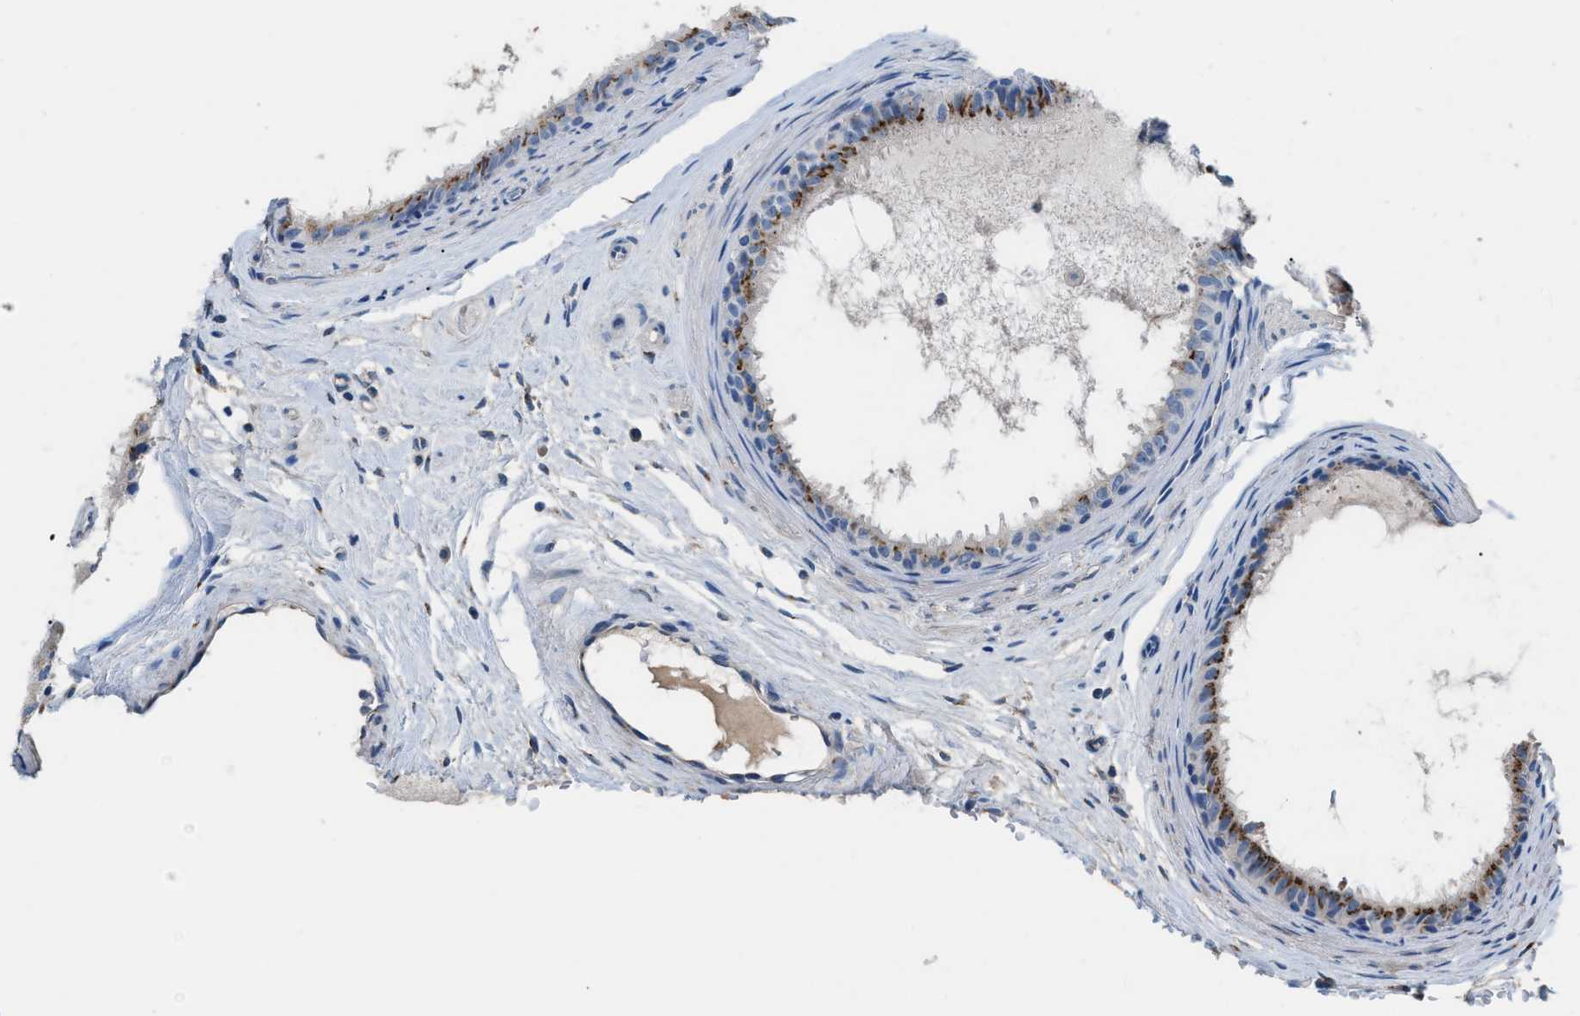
{"staining": {"intensity": "moderate", "quantity": ">75%", "location": "cytoplasmic/membranous"}, "tissue": "epididymis", "cell_type": "Glandular cells", "image_type": "normal", "snomed": [{"axis": "morphology", "description": "Normal tissue, NOS"}, {"axis": "morphology", "description": "Inflammation, NOS"}, {"axis": "topography", "description": "Epididymis"}], "caption": "Glandular cells demonstrate moderate cytoplasmic/membranous staining in about >75% of cells in unremarkable epididymis.", "gene": "GOLM1", "patient": {"sex": "male", "age": 85}}